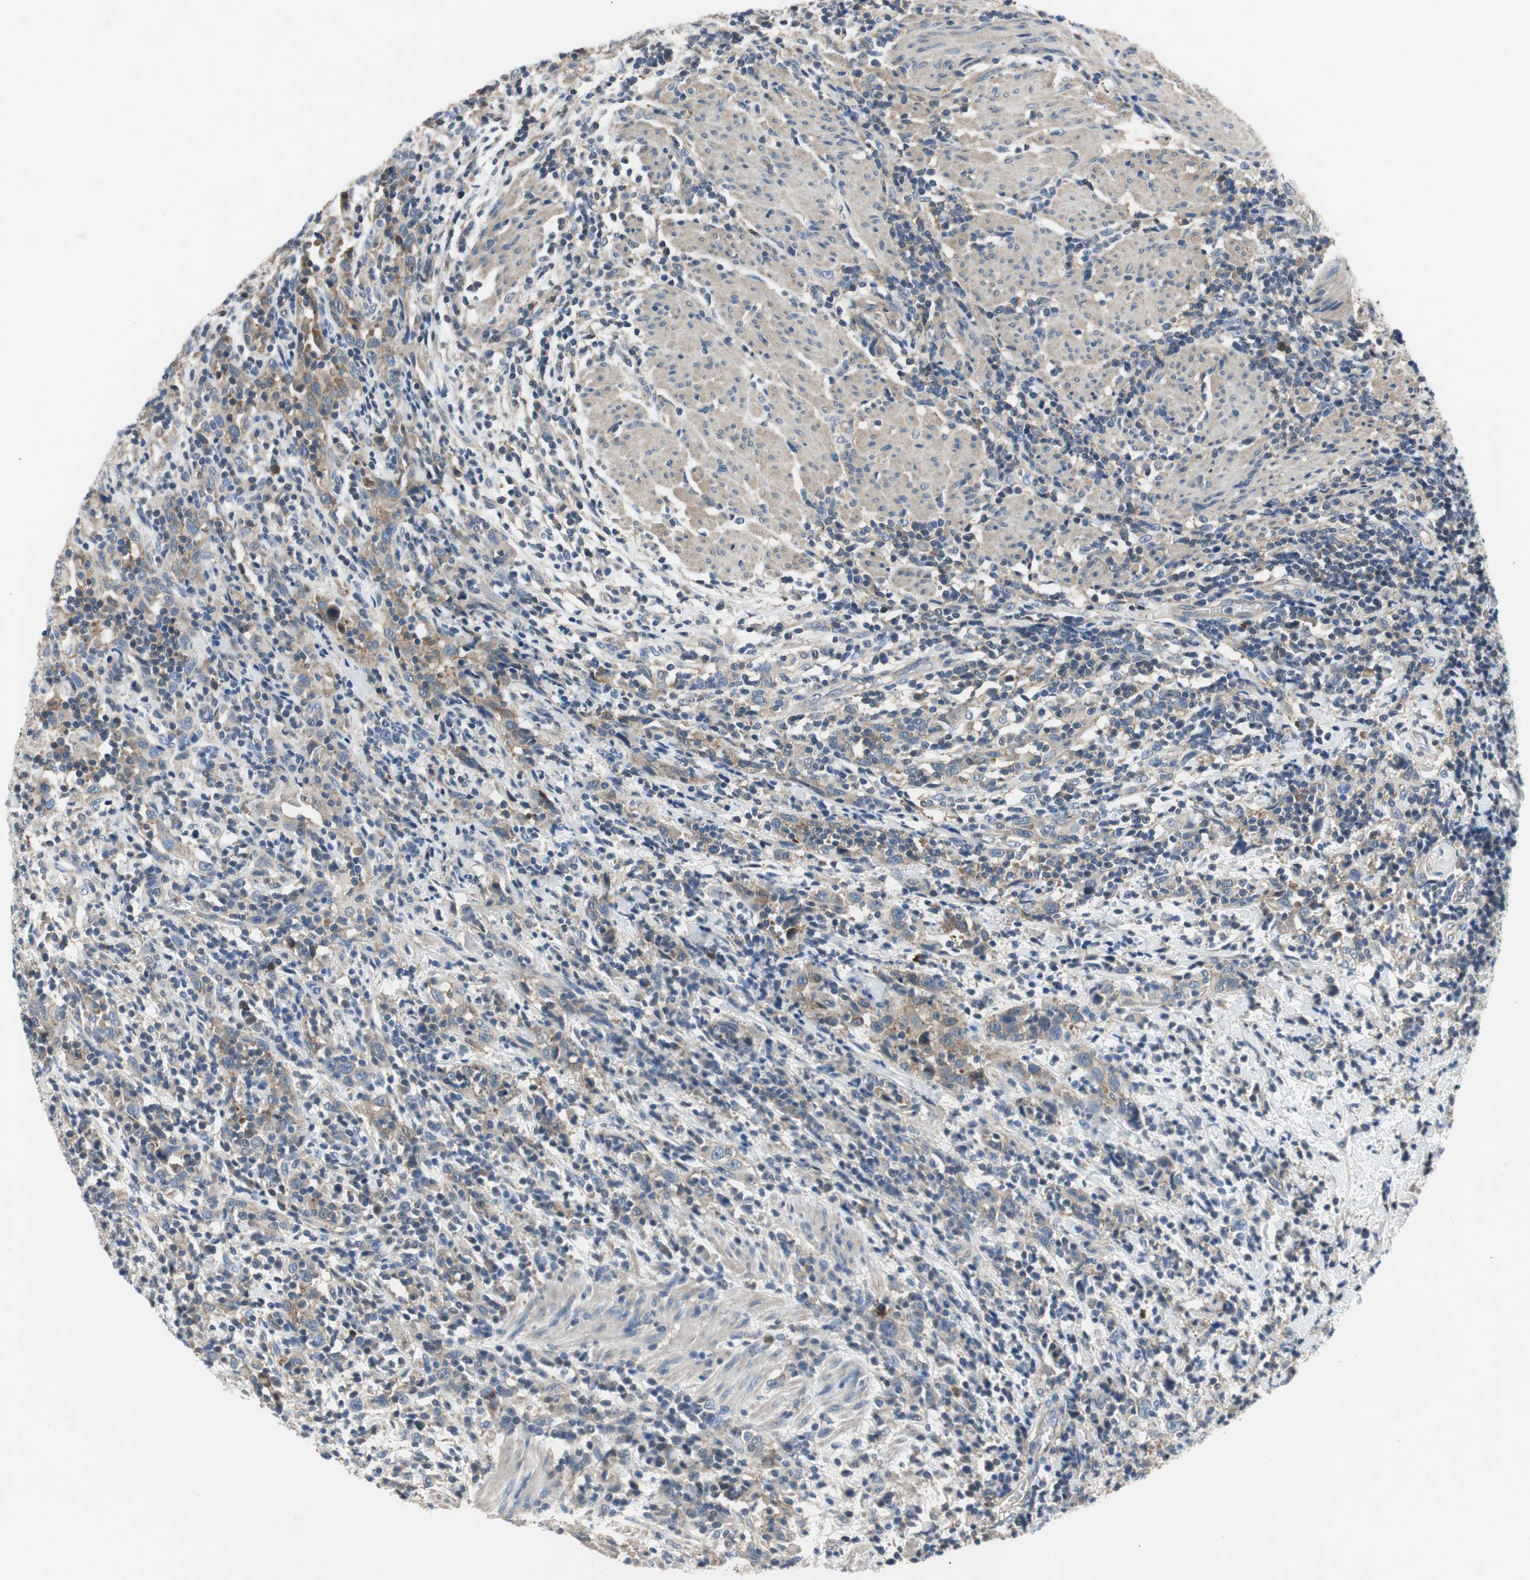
{"staining": {"intensity": "moderate", "quantity": ">75%", "location": "cytoplasmic/membranous"}, "tissue": "urothelial cancer", "cell_type": "Tumor cells", "image_type": "cancer", "snomed": [{"axis": "morphology", "description": "Urothelial carcinoma, High grade"}, {"axis": "topography", "description": "Urinary bladder"}], "caption": "Urothelial carcinoma (high-grade) stained for a protein (brown) exhibits moderate cytoplasmic/membranous positive expression in approximately >75% of tumor cells.", "gene": "CALML3", "patient": {"sex": "male", "age": 61}}